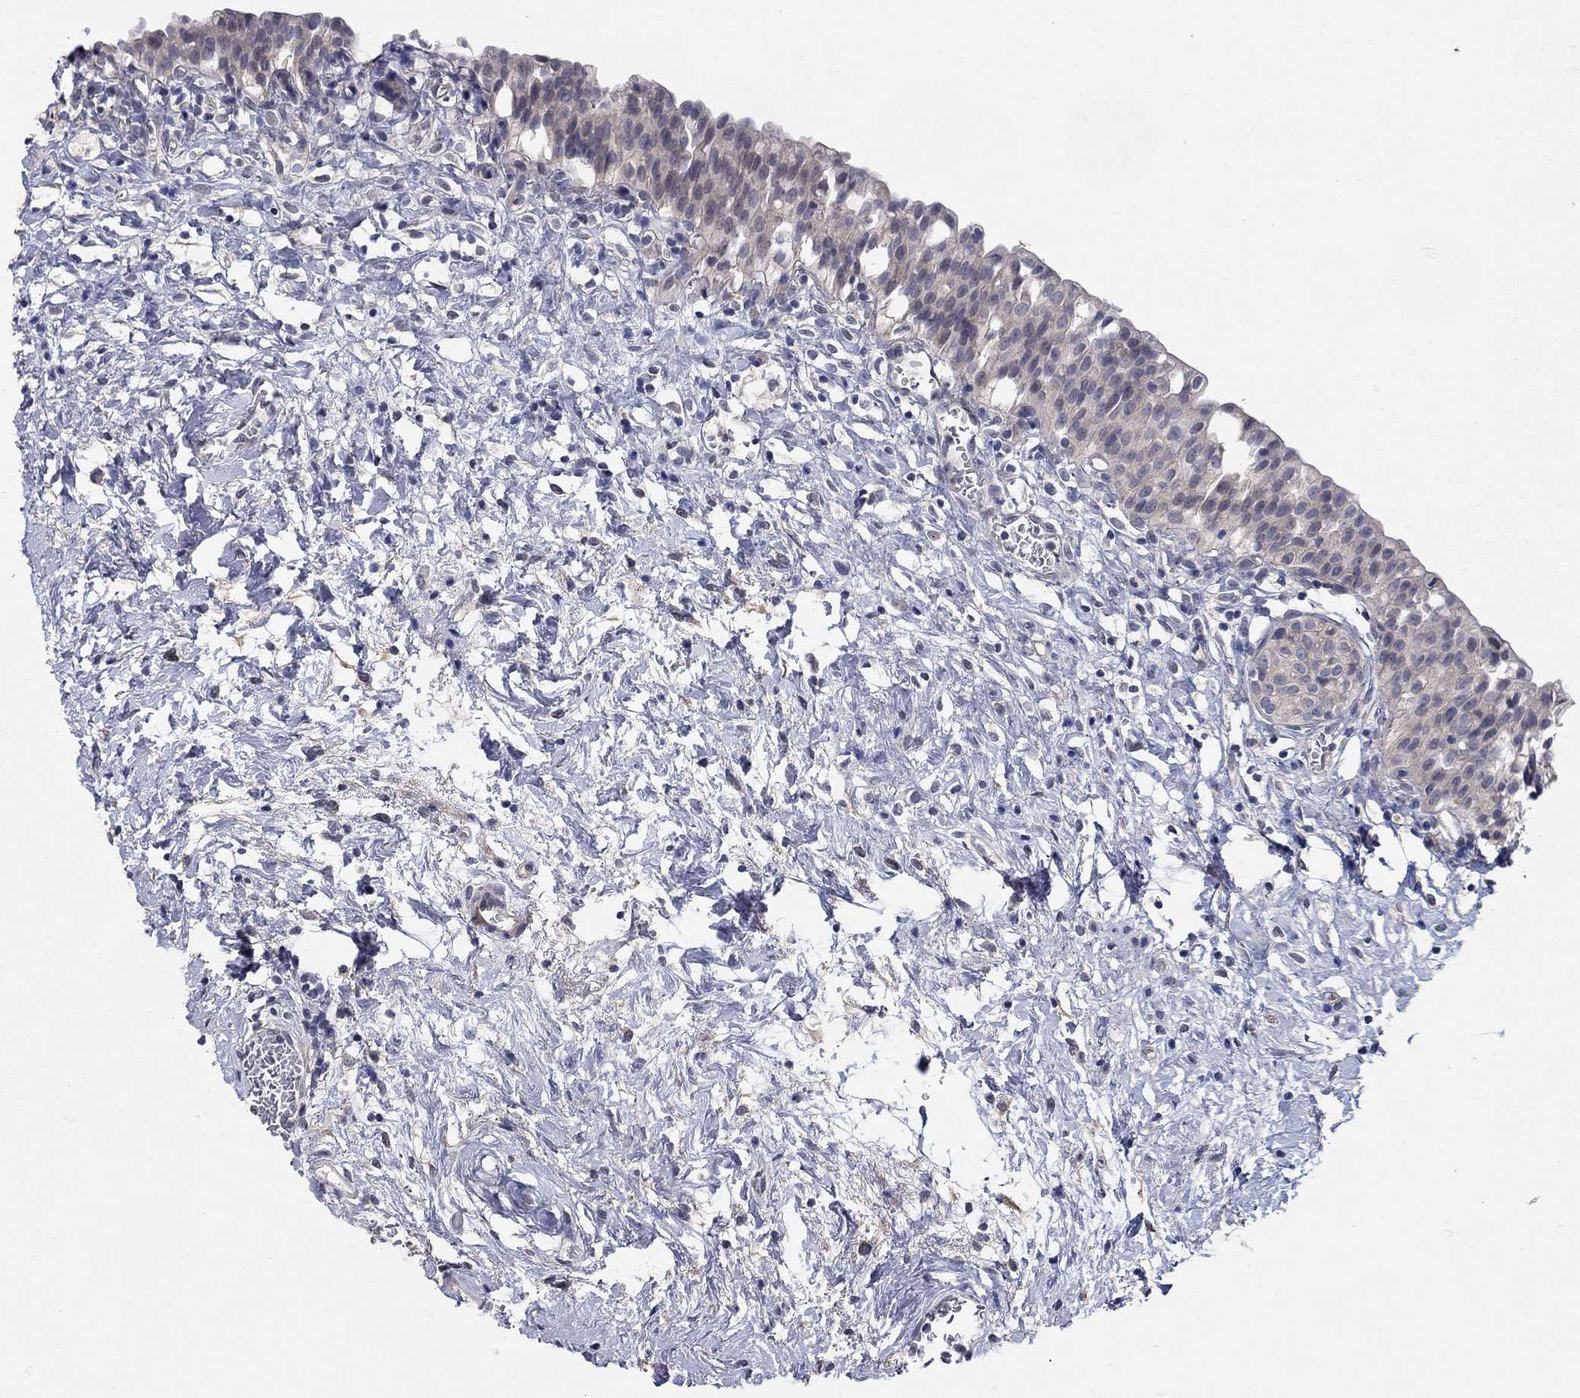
{"staining": {"intensity": "weak", "quantity": "<25%", "location": "cytoplasmic/membranous"}, "tissue": "urinary bladder", "cell_type": "Urothelial cells", "image_type": "normal", "snomed": [{"axis": "morphology", "description": "Normal tissue, NOS"}, {"axis": "topography", "description": "Urinary bladder"}], "caption": "DAB (3,3'-diaminobenzidine) immunohistochemical staining of unremarkable human urinary bladder reveals no significant expression in urothelial cells.", "gene": "WASF3", "patient": {"sex": "male", "age": 76}}